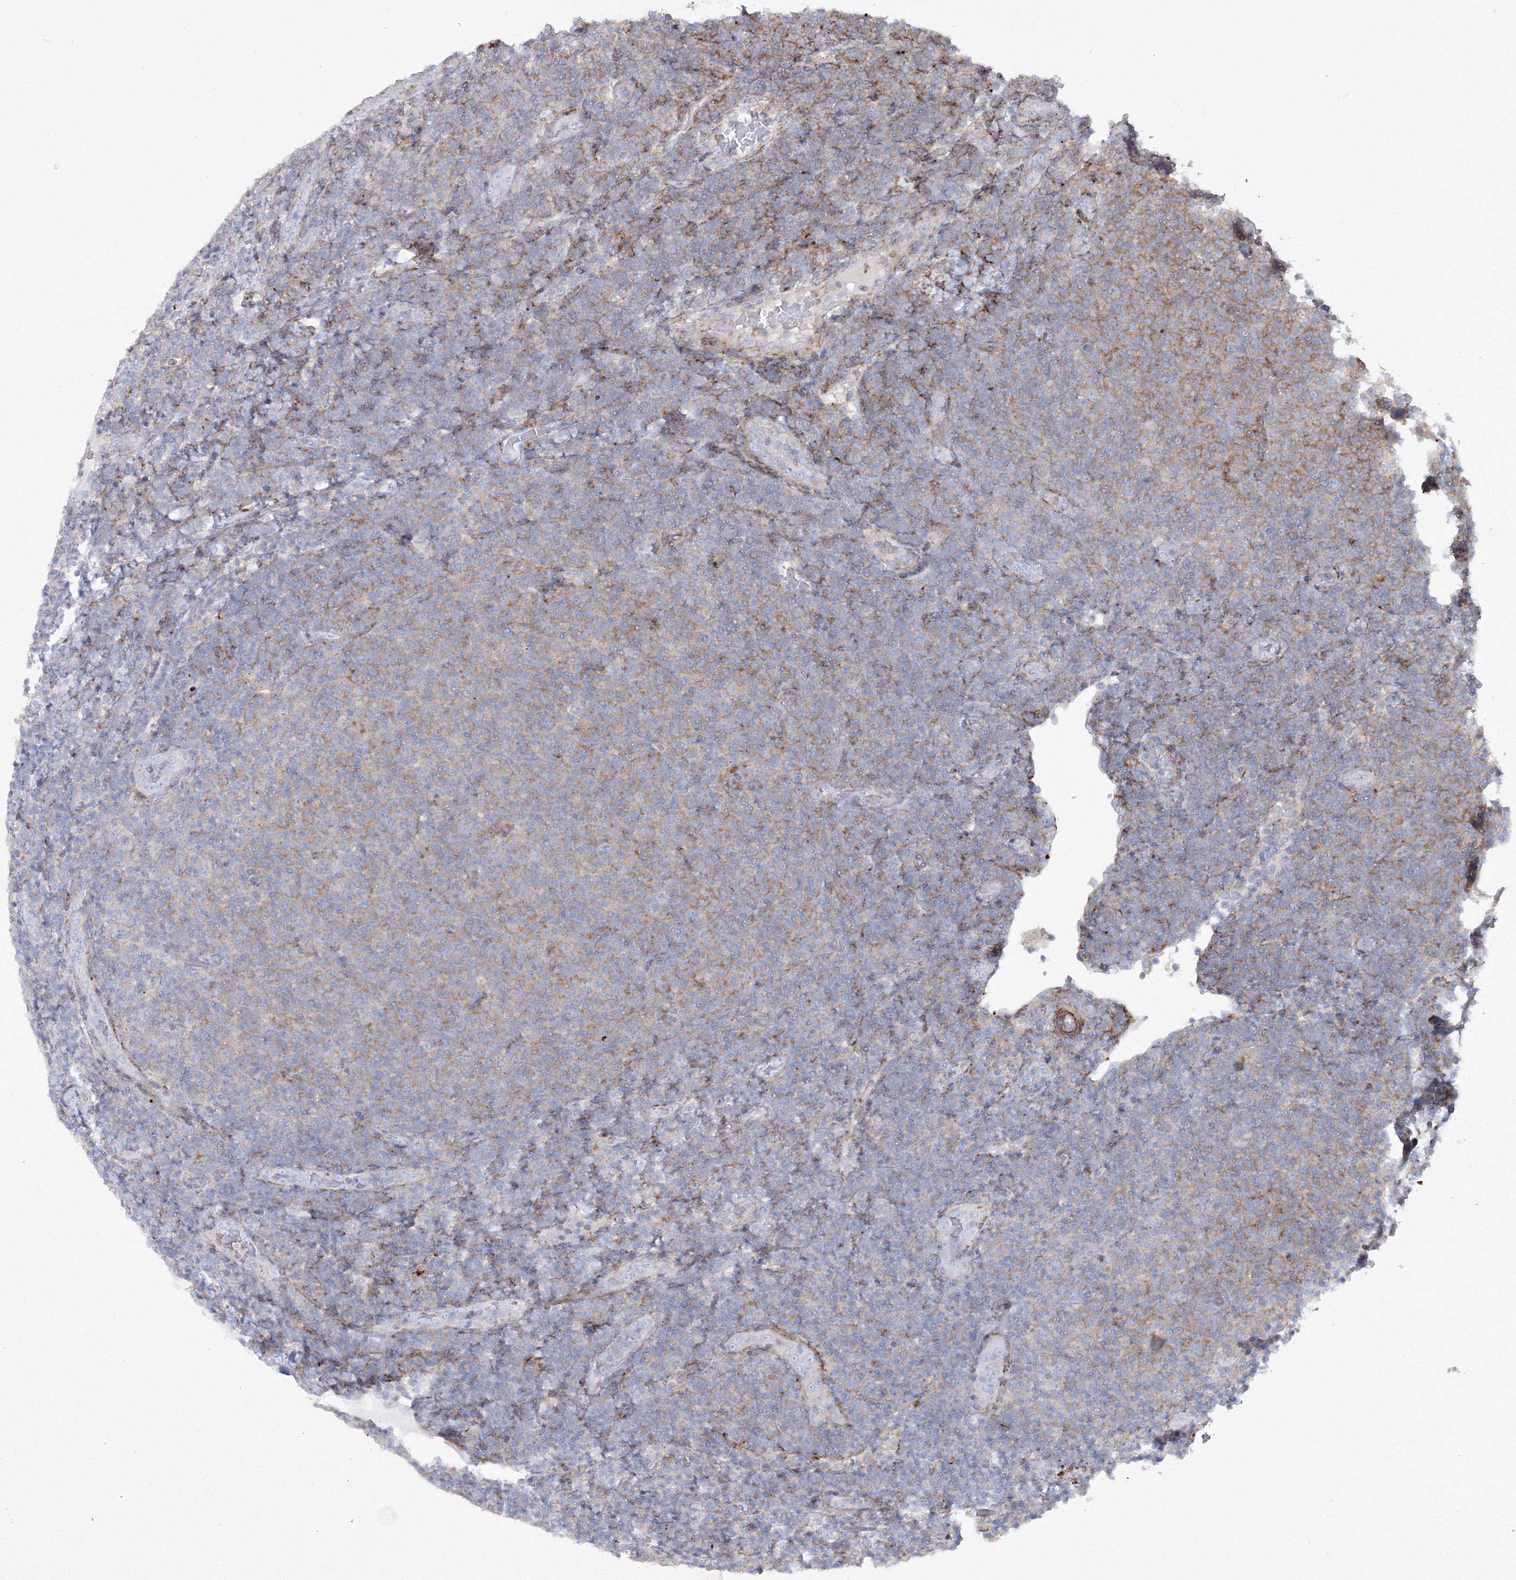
{"staining": {"intensity": "moderate", "quantity": "<25%", "location": "cytoplasmic/membranous"}, "tissue": "lymphoma", "cell_type": "Tumor cells", "image_type": "cancer", "snomed": [{"axis": "morphology", "description": "Malignant lymphoma, non-Hodgkin's type, Low grade"}, {"axis": "topography", "description": "Lymph node"}], "caption": "Human low-grade malignant lymphoma, non-Hodgkin's type stained with a protein marker demonstrates moderate staining in tumor cells.", "gene": "GPR82", "patient": {"sex": "male", "age": 66}}